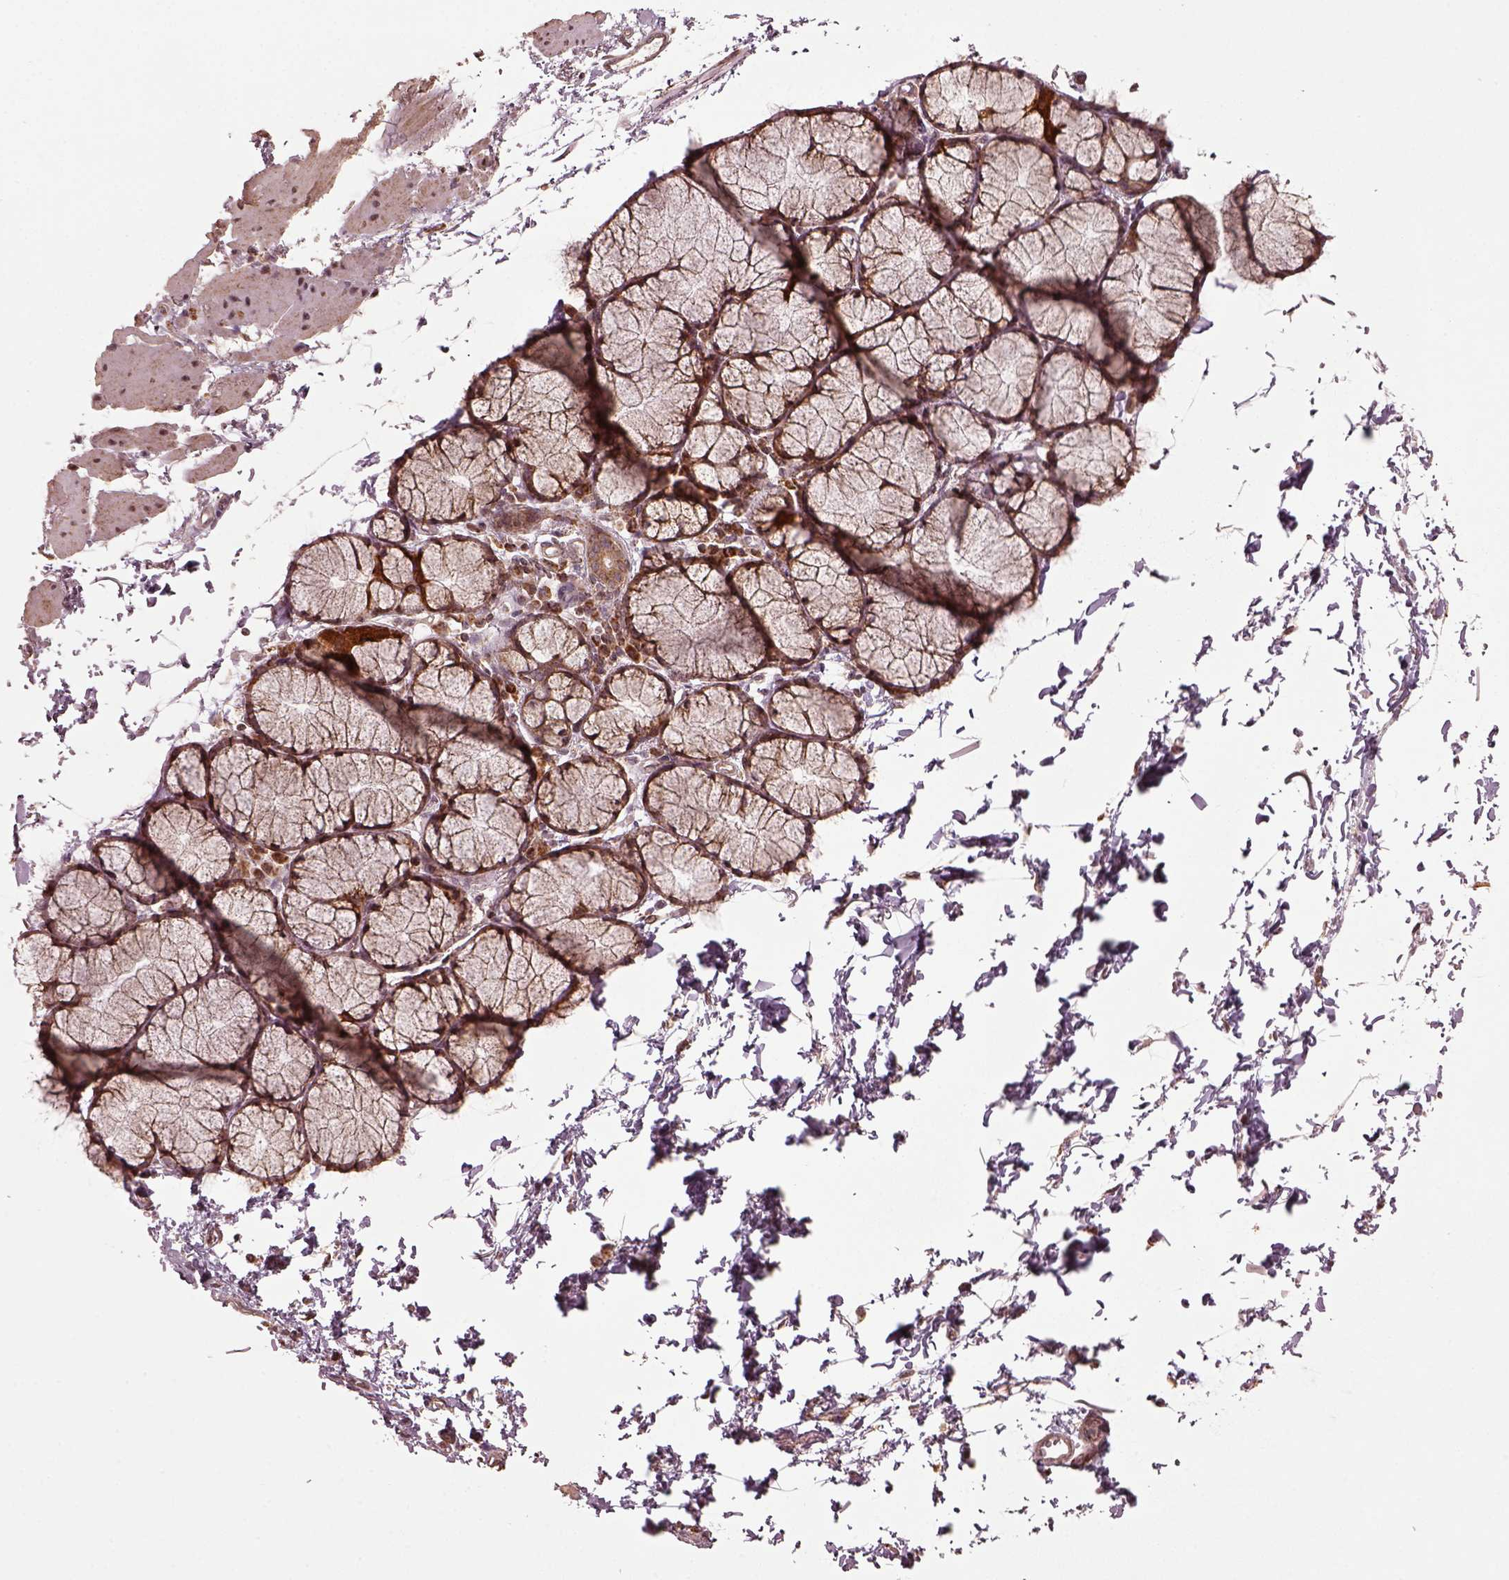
{"staining": {"intensity": "strong", "quantity": ">75%", "location": "cytoplasmic/membranous"}, "tissue": "esophagus", "cell_type": "Squamous epithelial cells", "image_type": "normal", "snomed": [{"axis": "morphology", "description": "Normal tissue, NOS"}, {"axis": "topography", "description": "Esophagus"}], "caption": "DAB immunohistochemical staining of benign human esophagus reveals strong cytoplasmic/membranous protein staining in approximately >75% of squamous epithelial cells. The protein of interest is shown in brown color, while the nuclei are stained blue.", "gene": "SEL1L3", "patient": {"sex": "female", "age": 81}}